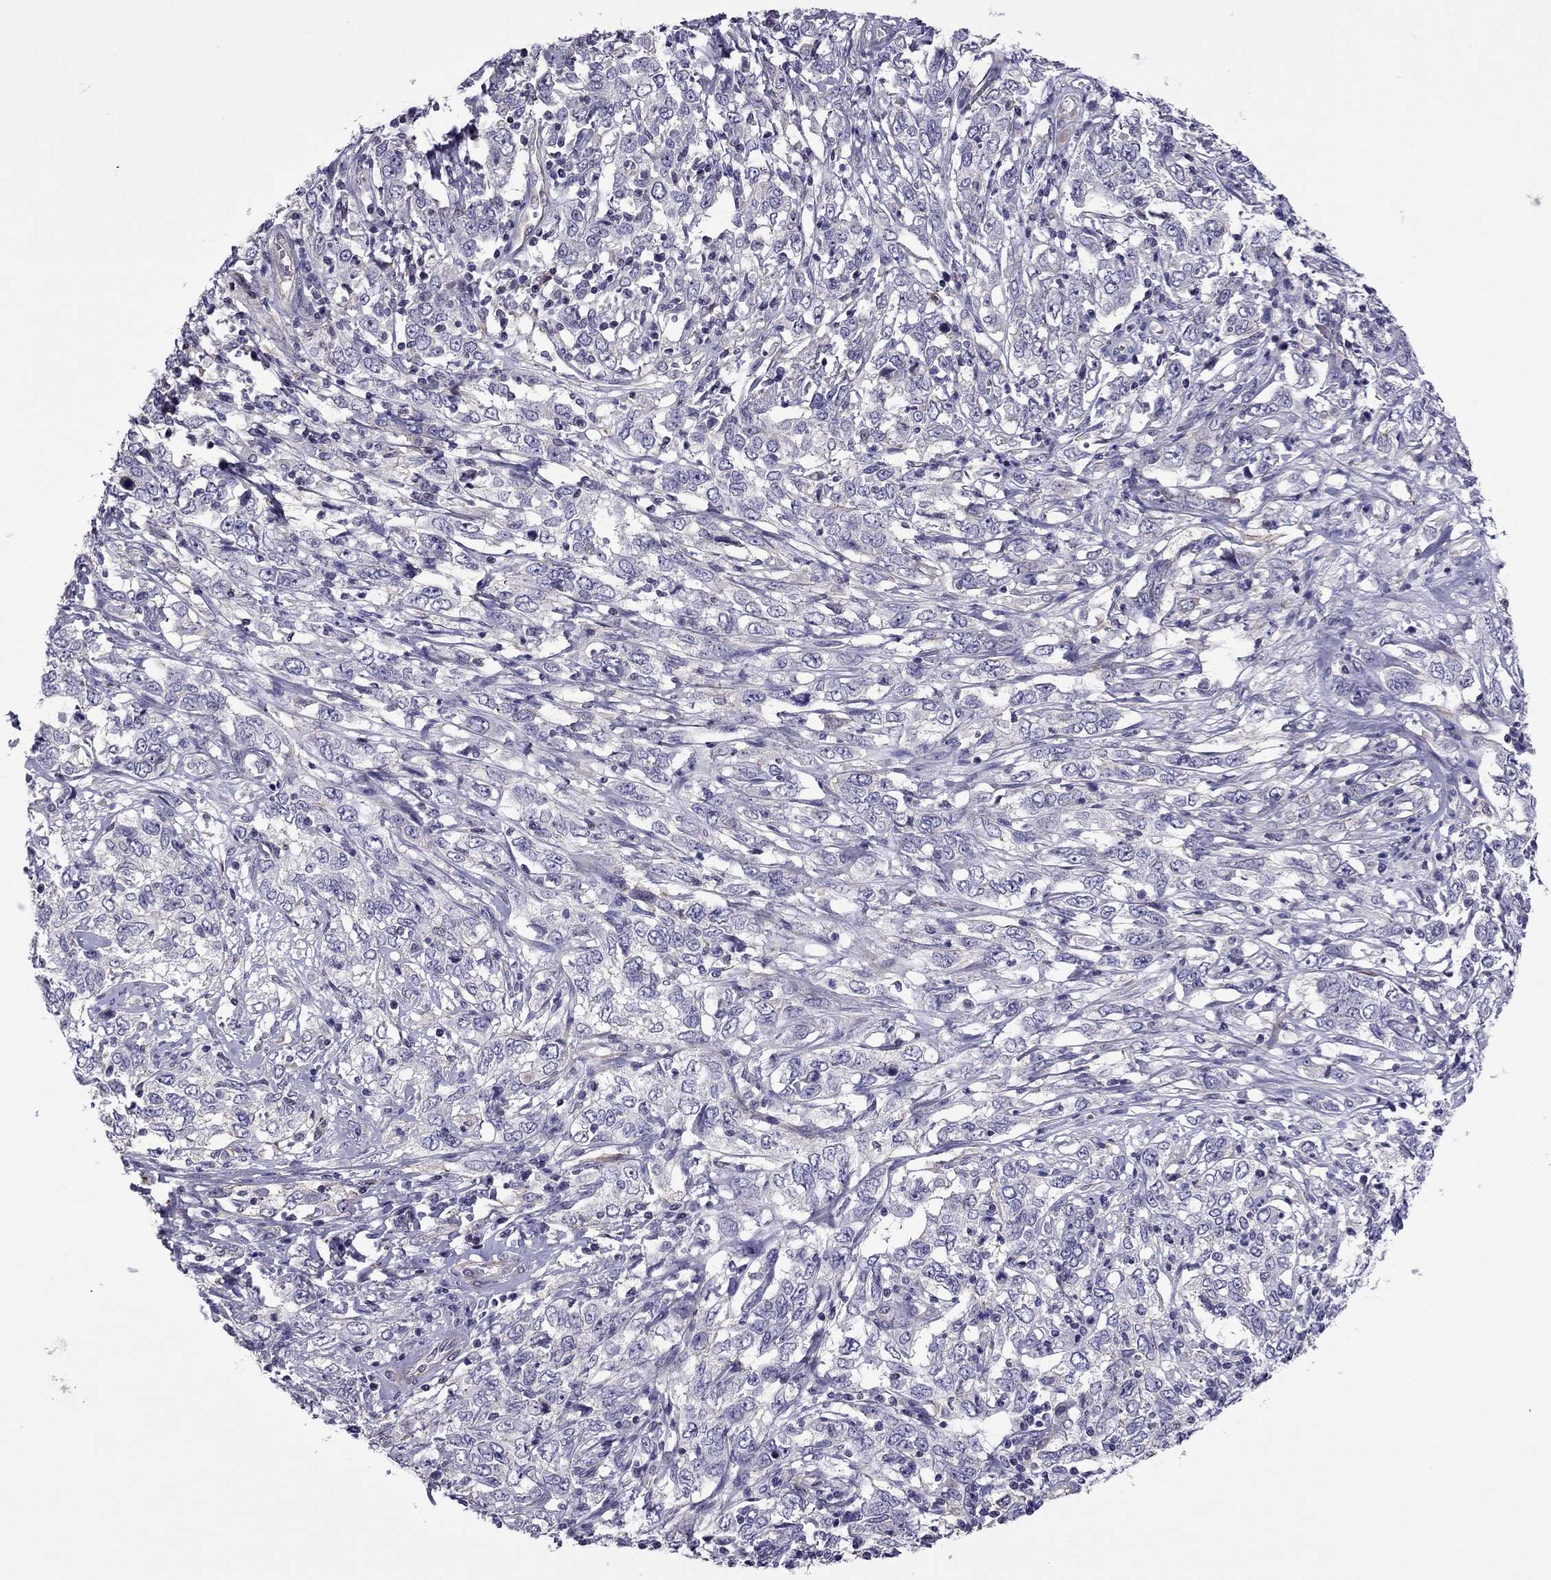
{"staining": {"intensity": "negative", "quantity": "none", "location": "none"}, "tissue": "cervical cancer", "cell_type": "Tumor cells", "image_type": "cancer", "snomed": [{"axis": "morphology", "description": "Adenocarcinoma, NOS"}, {"axis": "topography", "description": "Cervix"}], "caption": "IHC of cervical cancer demonstrates no expression in tumor cells.", "gene": "SLC16A8", "patient": {"sex": "female", "age": 40}}